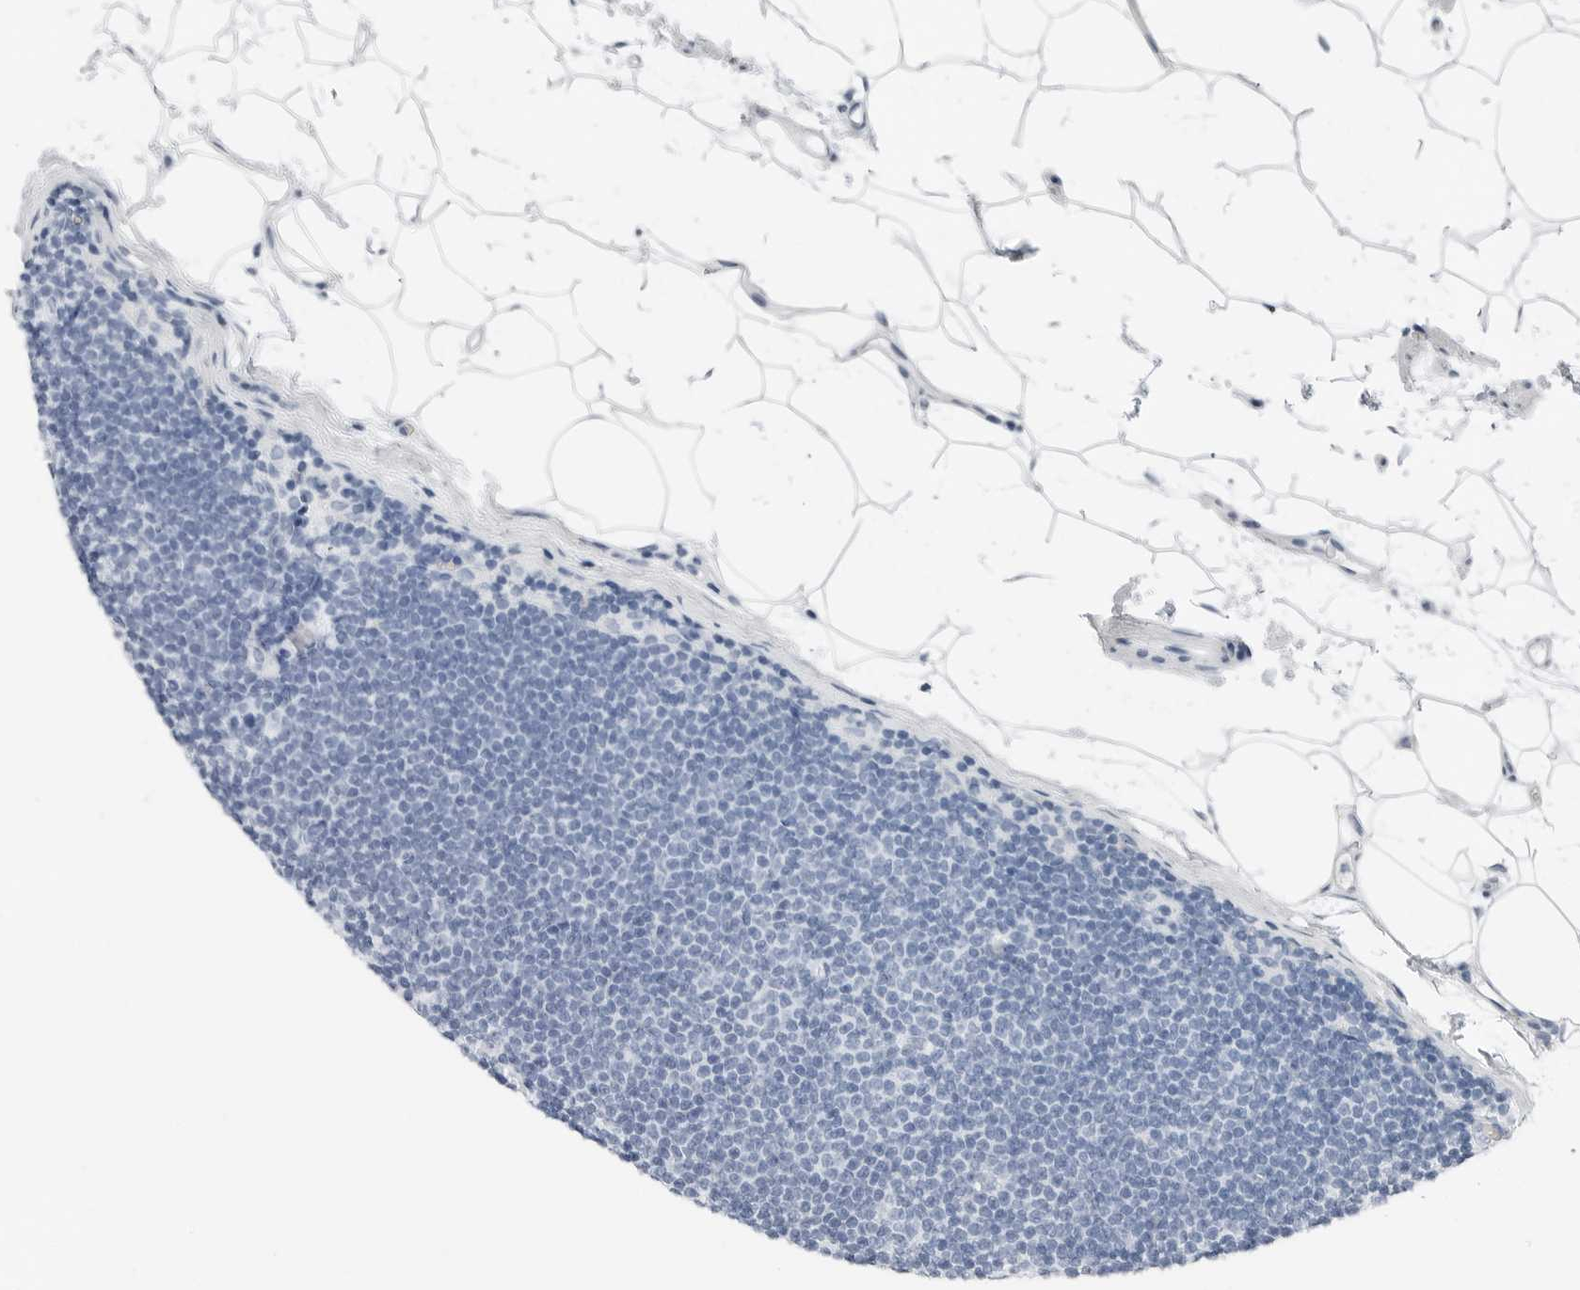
{"staining": {"intensity": "negative", "quantity": "none", "location": "none"}, "tissue": "lymphoma", "cell_type": "Tumor cells", "image_type": "cancer", "snomed": [{"axis": "morphology", "description": "Malignant lymphoma, non-Hodgkin's type, Low grade"}, {"axis": "topography", "description": "Lymph node"}], "caption": "DAB (3,3'-diaminobenzidine) immunohistochemical staining of human lymphoma shows no significant staining in tumor cells.", "gene": "SLPI", "patient": {"sex": "female", "age": 53}}